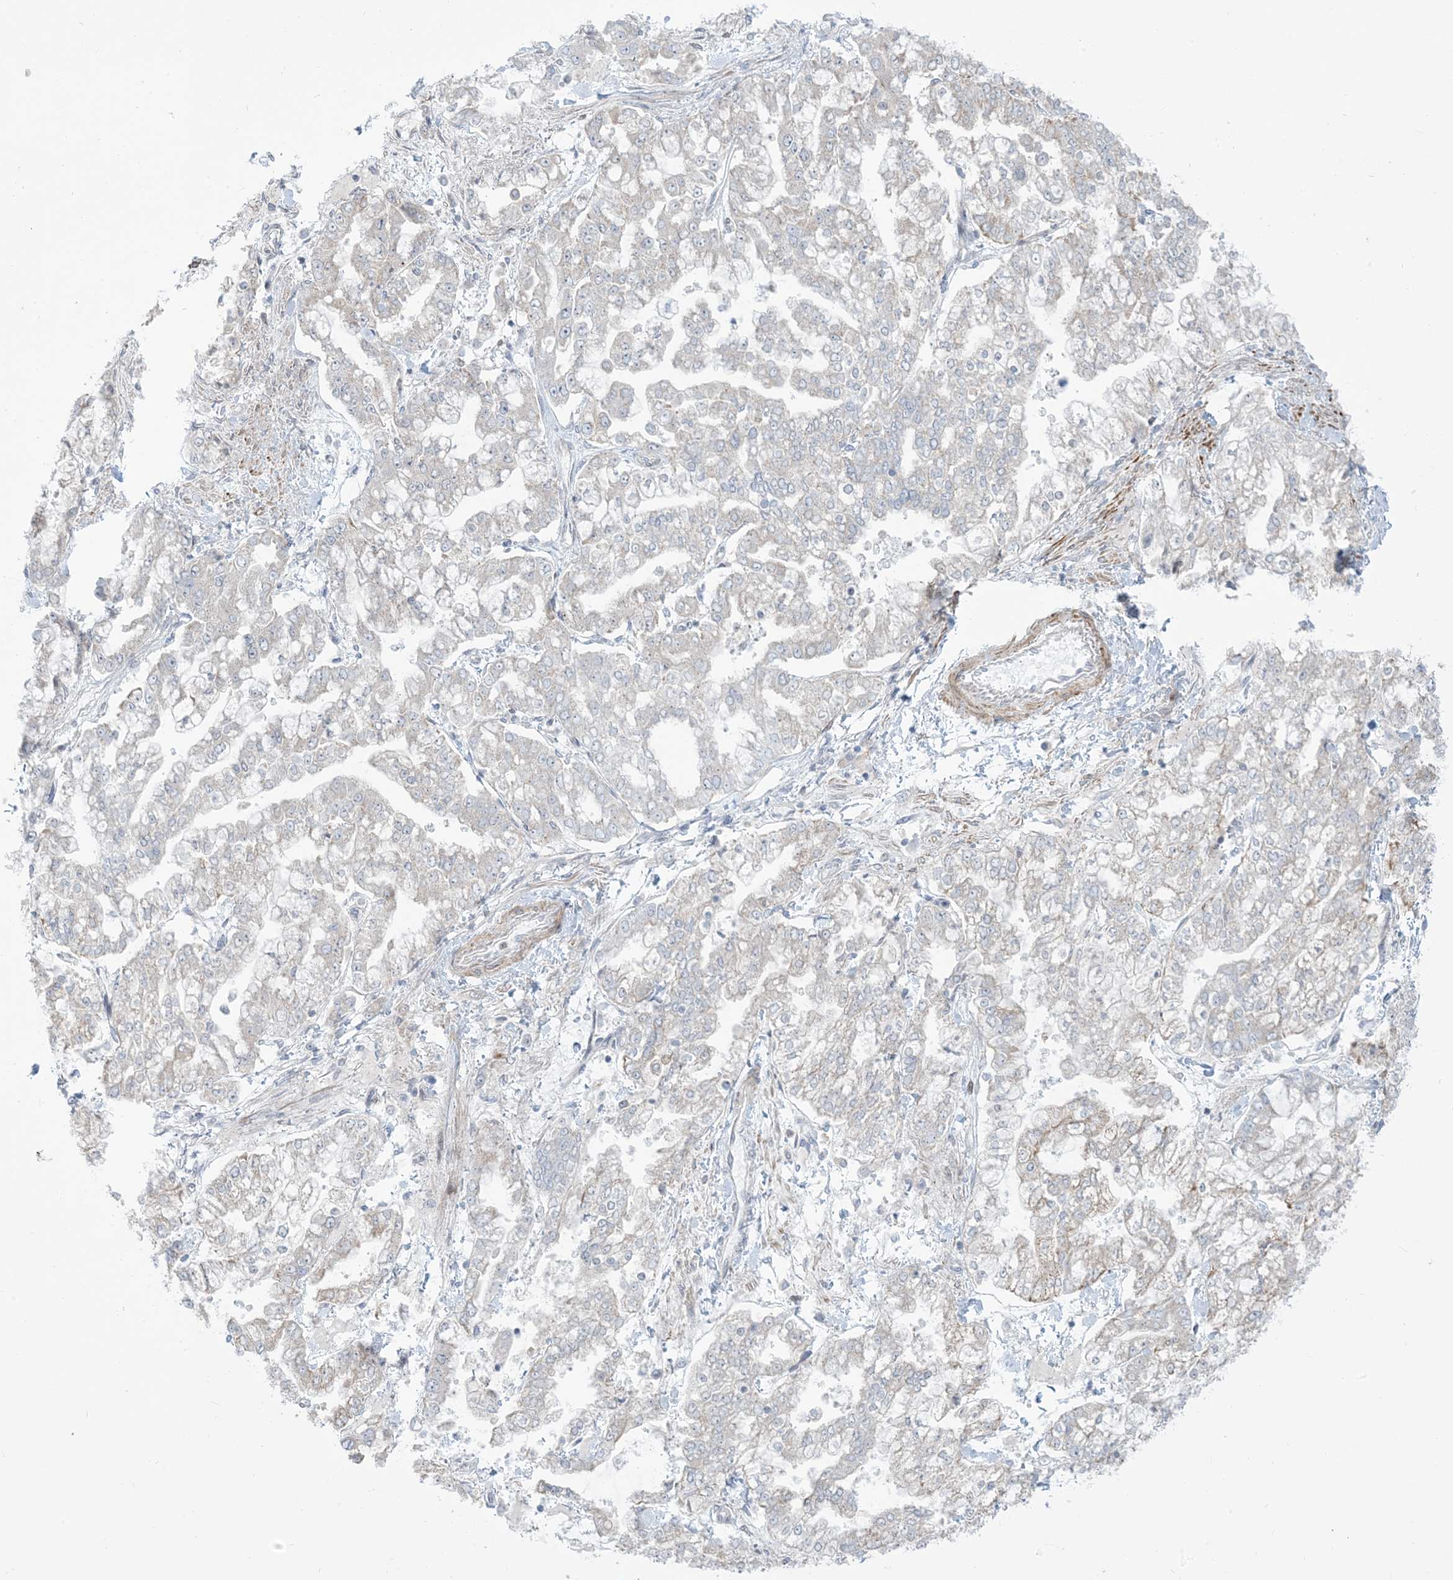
{"staining": {"intensity": "weak", "quantity": "<25%", "location": "cytoplasmic/membranous"}, "tissue": "stomach cancer", "cell_type": "Tumor cells", "image_type": "cancer", "snomed": [{"axis": "morphology", "description": "Normal tissue, NOS"}, {"axis": "morphology", "description": "Adenocarcinoma, NOS"}, {"axis": "topography", "description": "Stomach, upper"}, {"axis": "topography", "description": "Stomach"}], "caption": "There is no significant staining in tumor cells of stomach adenocarcinoma.", "gene": "AFTPH", "patient": {"sex": "male", "age": 76}}